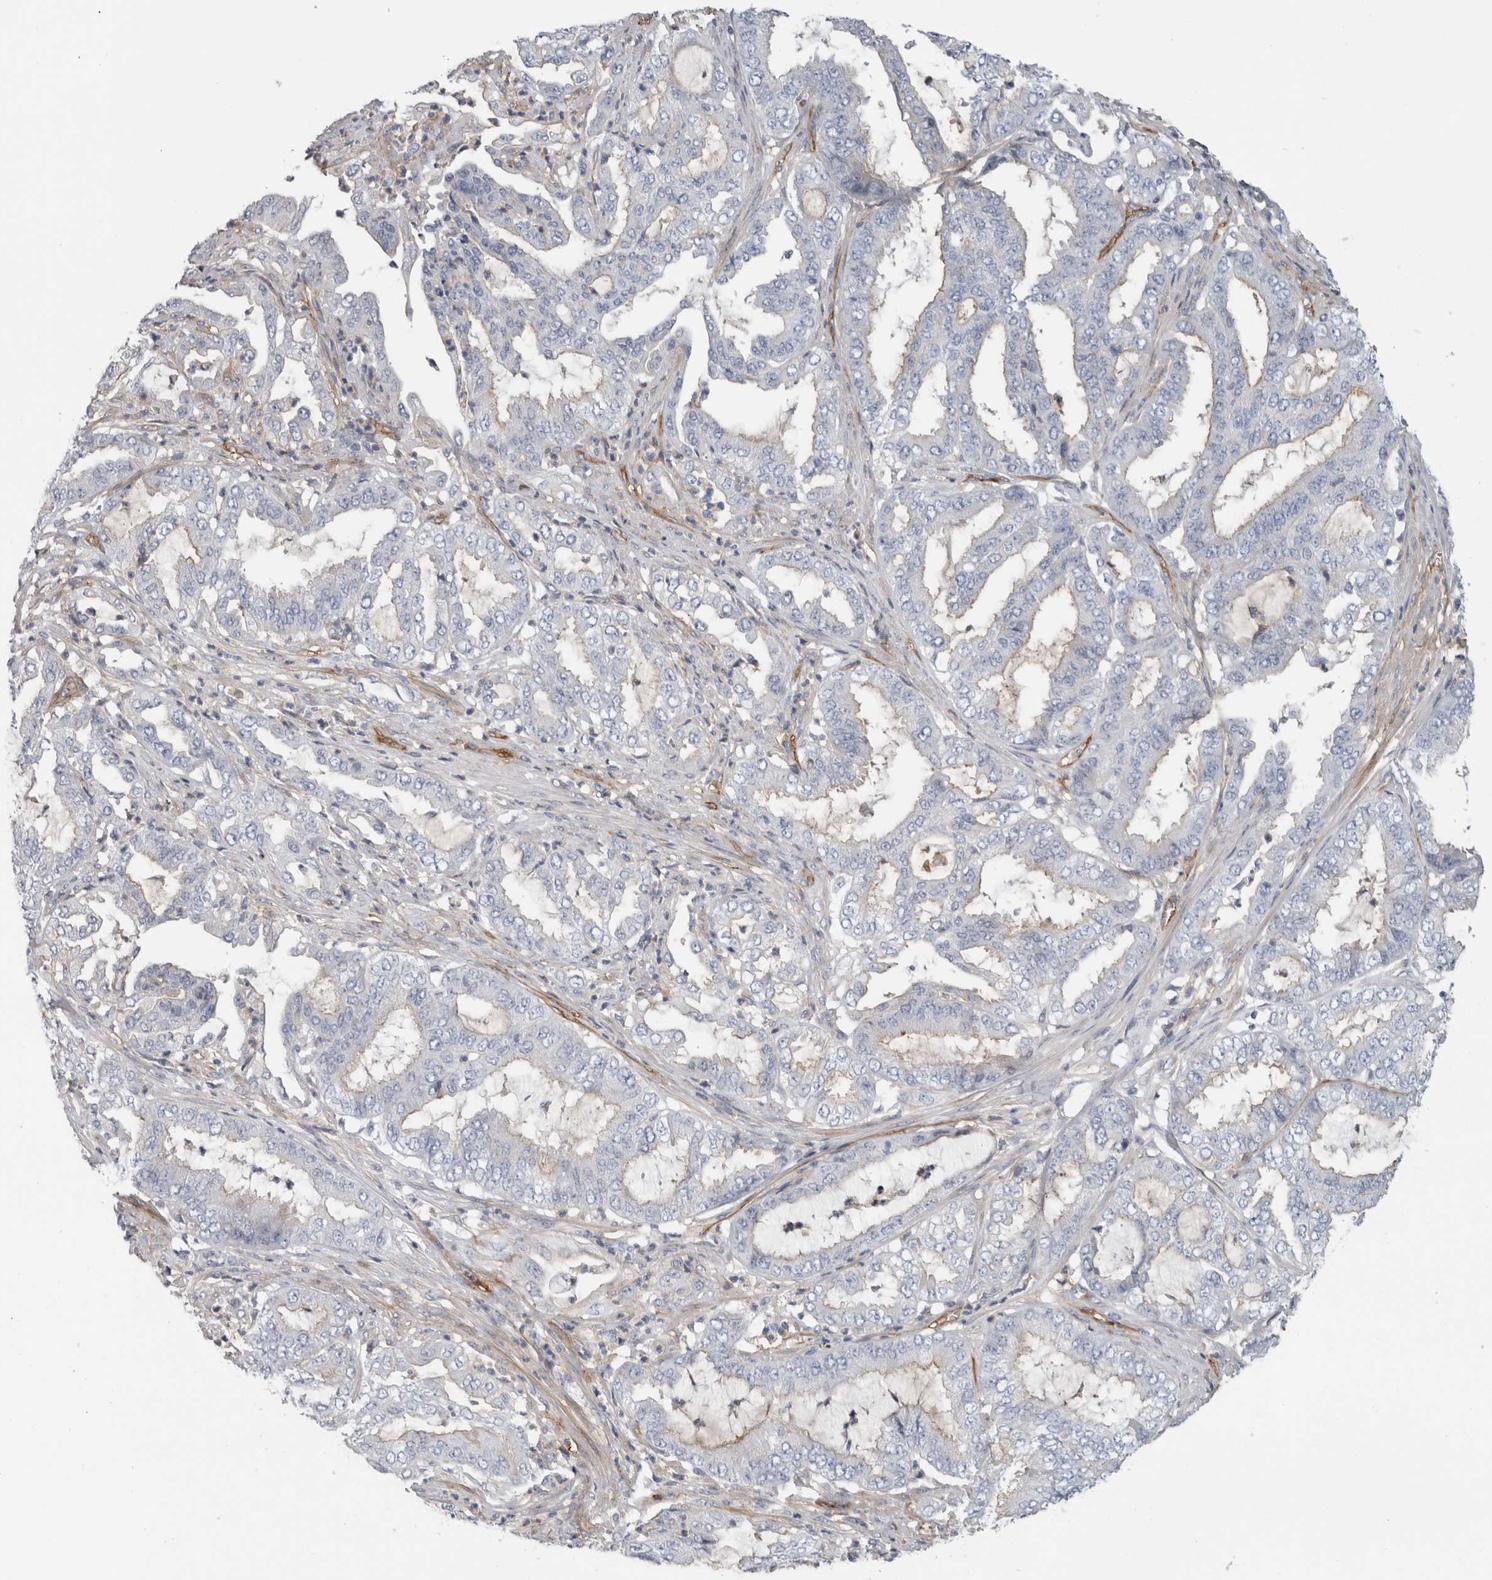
{"staining": {"intensity": "negative", "quantity": "none", "location": "none"}, "tissue": "endometrial cancer", "cell_type": "Tumor cells", "image_type": "cancer", "snomed": [{"axis": "morphology", "description": "Adenocarcinoma, NOS"}, {"axis": "topography", "description": "Endometrium"}], "caption": "Immunohistochemical staining of endometrial cancer reveals no significant positivity in tumor cells.", "gene": "CD59", "patient": {"sex": "female", "age": 51}}